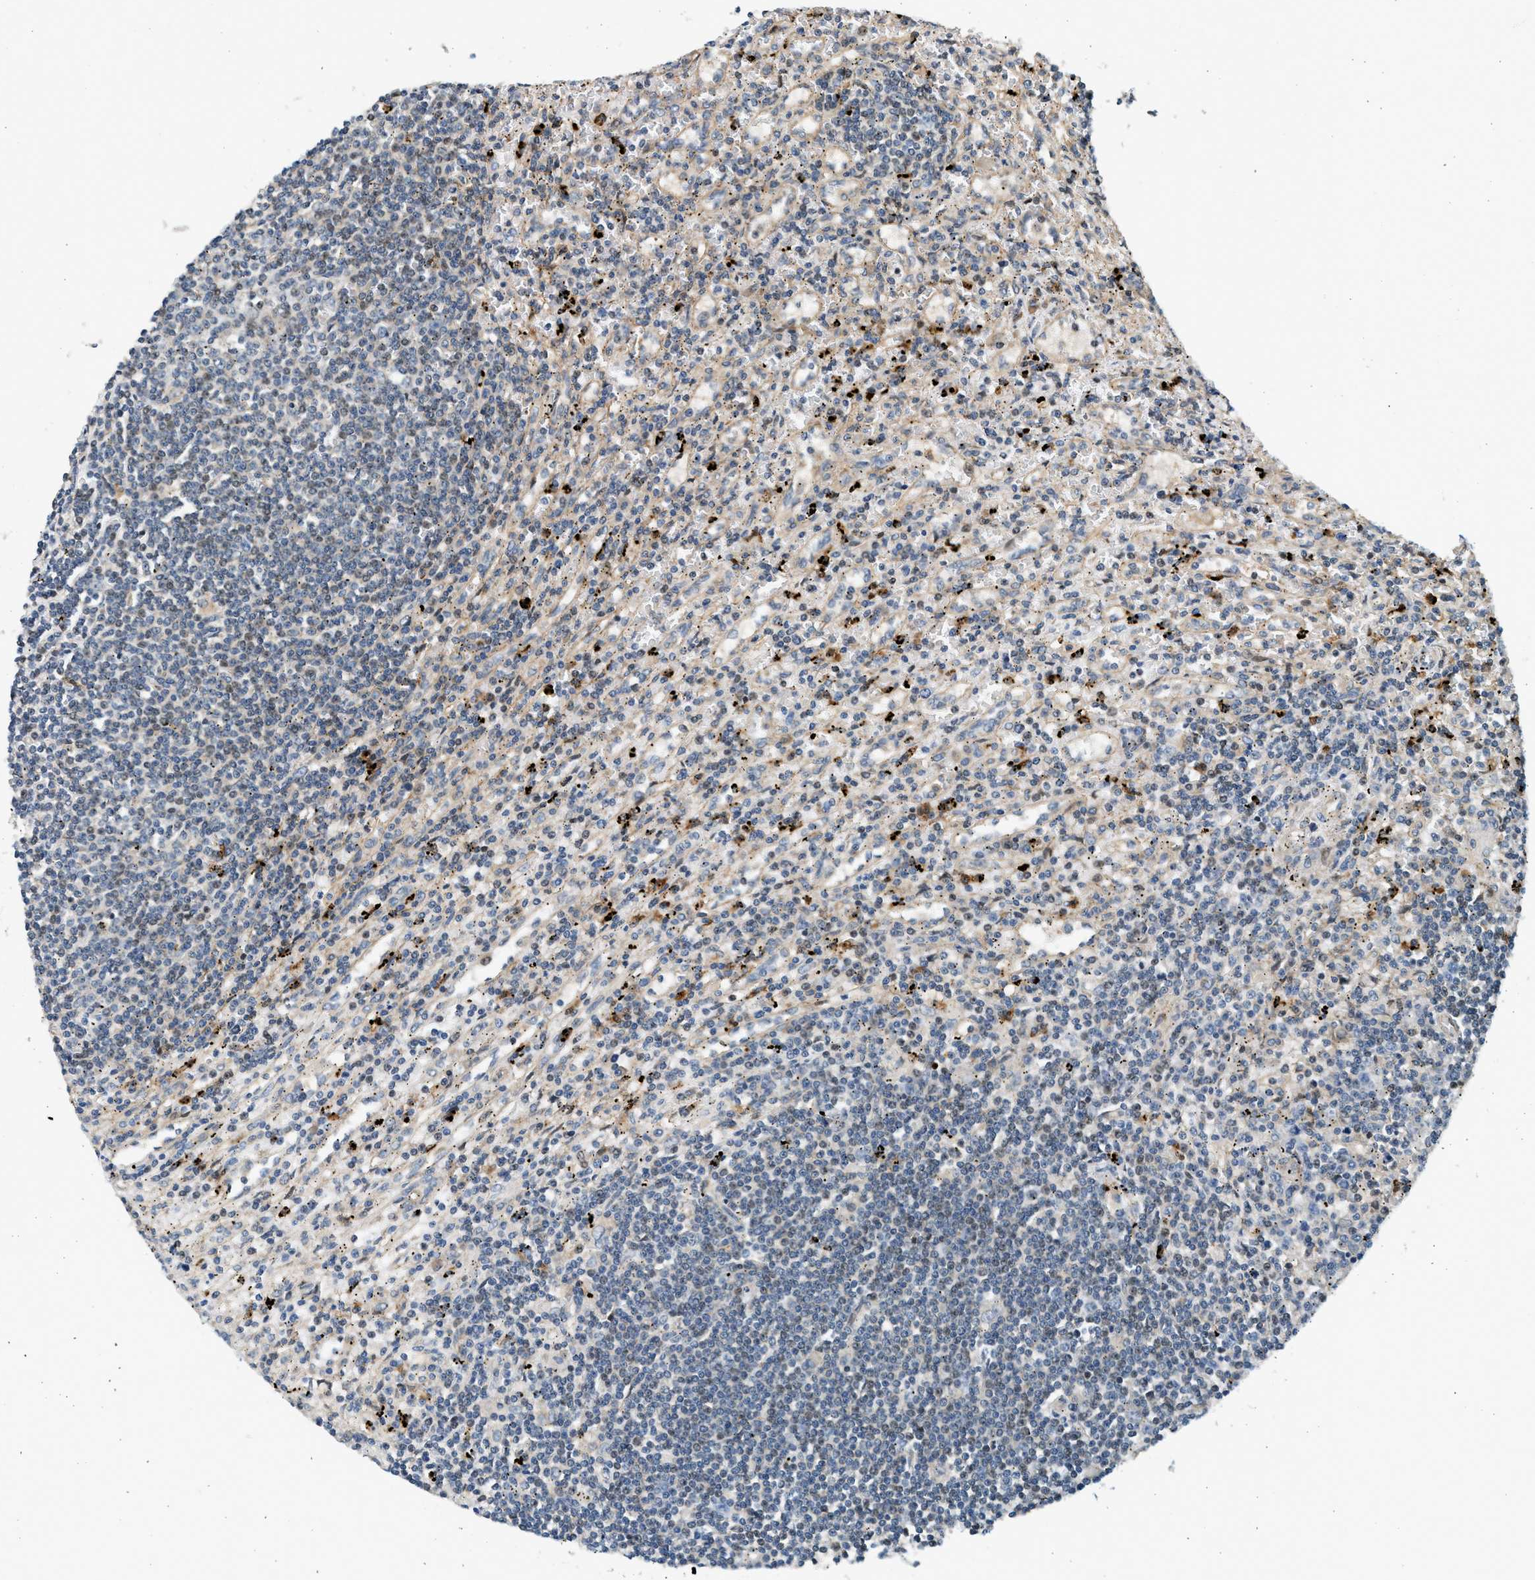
{"staining": {"intensity": "negative", "quantity": "none", "location": "none"}, "tissue": "lymphoma", "cell_type": "Tumor cells", "image_type": "cancer", "snomed": [{"axis": "morphology", "description": "Malignant lymphoma, non-Hodgkin's type, Low grade"}, {"axis": "topography", "description": "Spleen"}], "caption": "There is no significant positivity in tumor cells of lymphoma. The staining is performed using DAB (3,3'-diaminobenzidine) brown chromogen with nuclei counter-stained in using hematoxylin.", "gene": "NRSN2", "patient": {"sex": "male", "age": 76}}